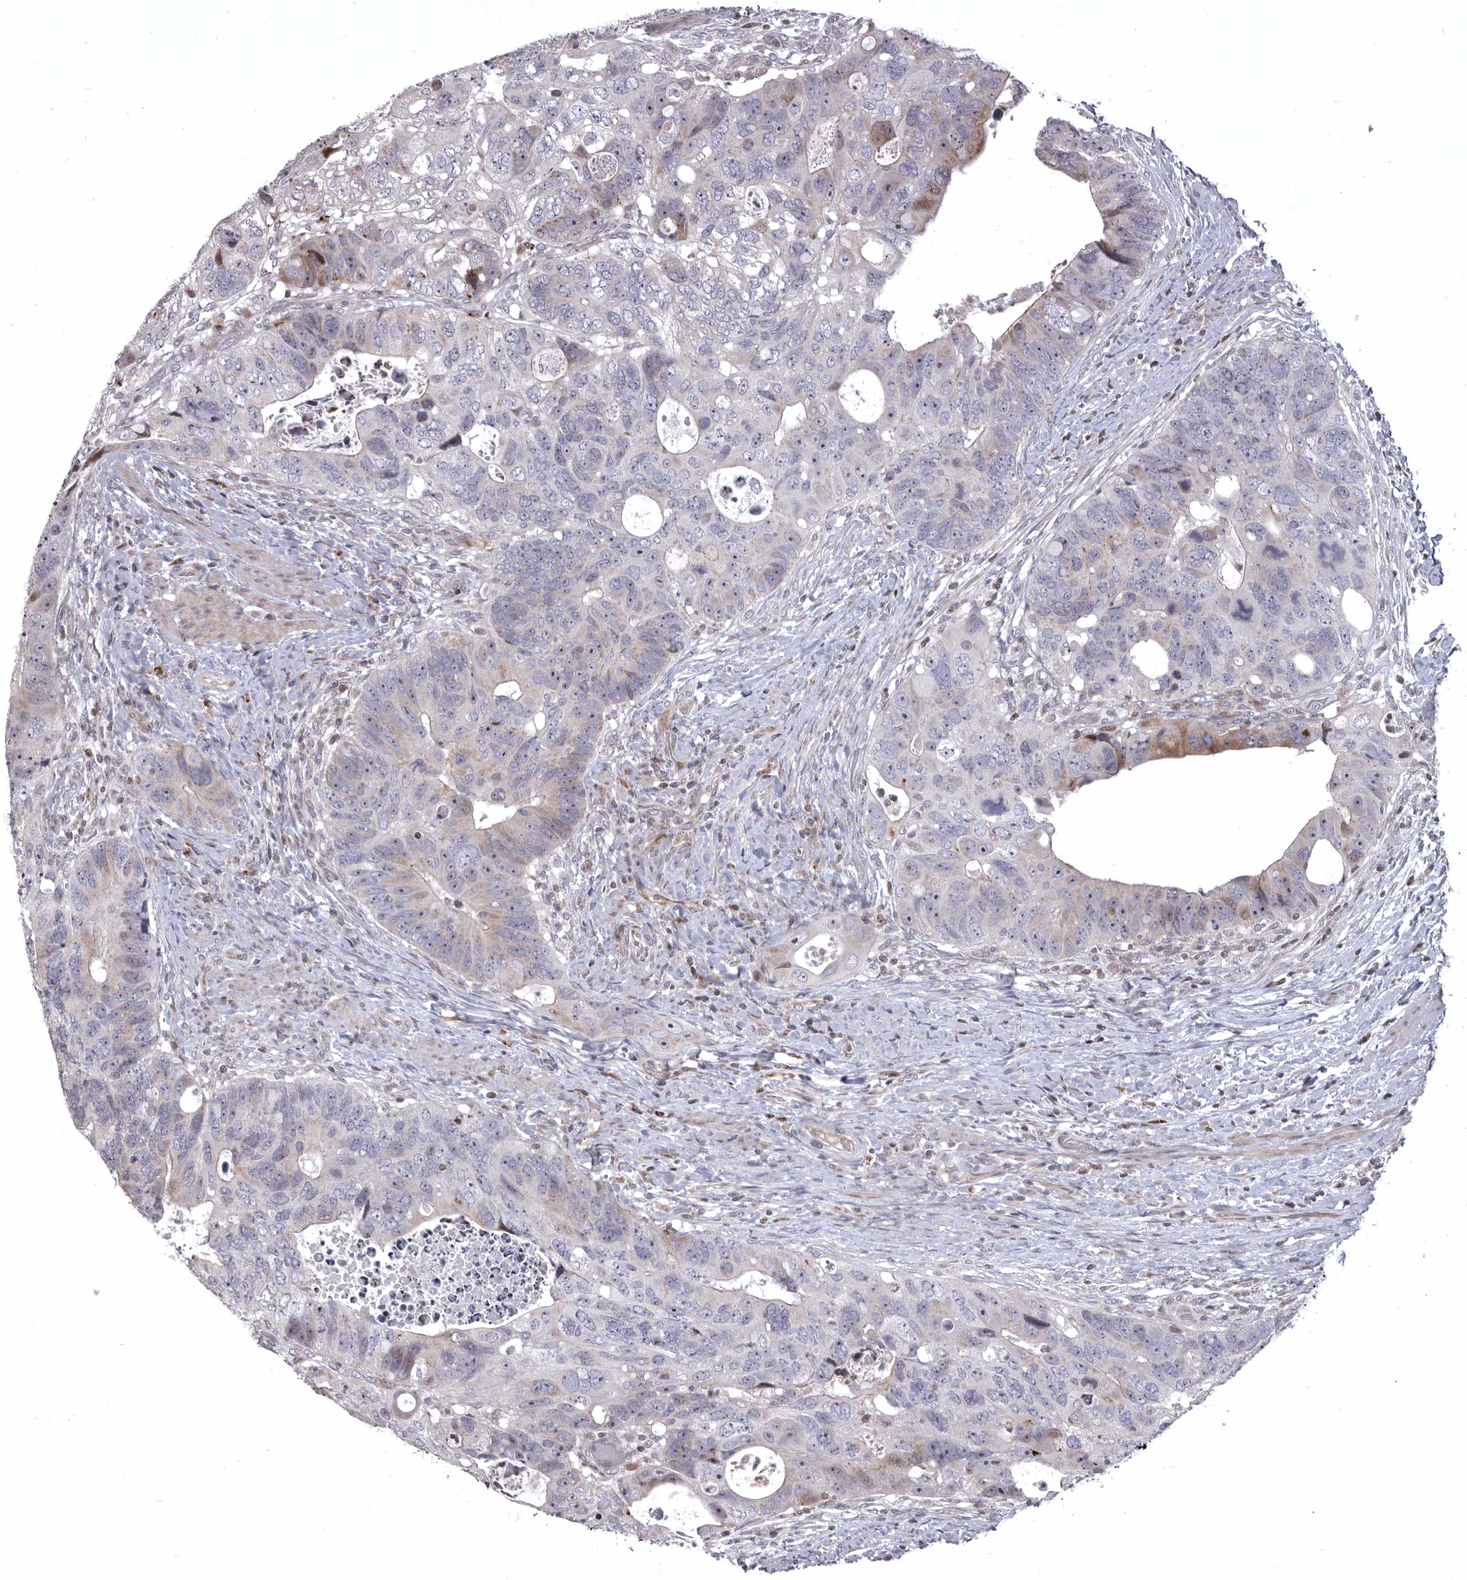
{"staining": {"intensity": "moderate", "quantity": "25%-75%", "location": "cytoplasmic/membranous,nuclear"}, "tissue": "colorectal cancer", "cell_type": "Tumor cells", "image_type": "cancer", "snomed": [{"axis": "morphology", "description": "Adenocarcinoma, NOS"}, {"axis": "topography", "description": "Rectum"}], "caption": "A high-resolution histopathology image shows IHC staining of adenocarcinoma (colorectal), which displays moderate cytoplasmic/membranous and nuclear staining in approximately 25%-75% of tumor cells. (IHC, brightfield microscopy, high magnification).", "gene": "AZIN1", "patient": {"sex": "male", "age": 59}}